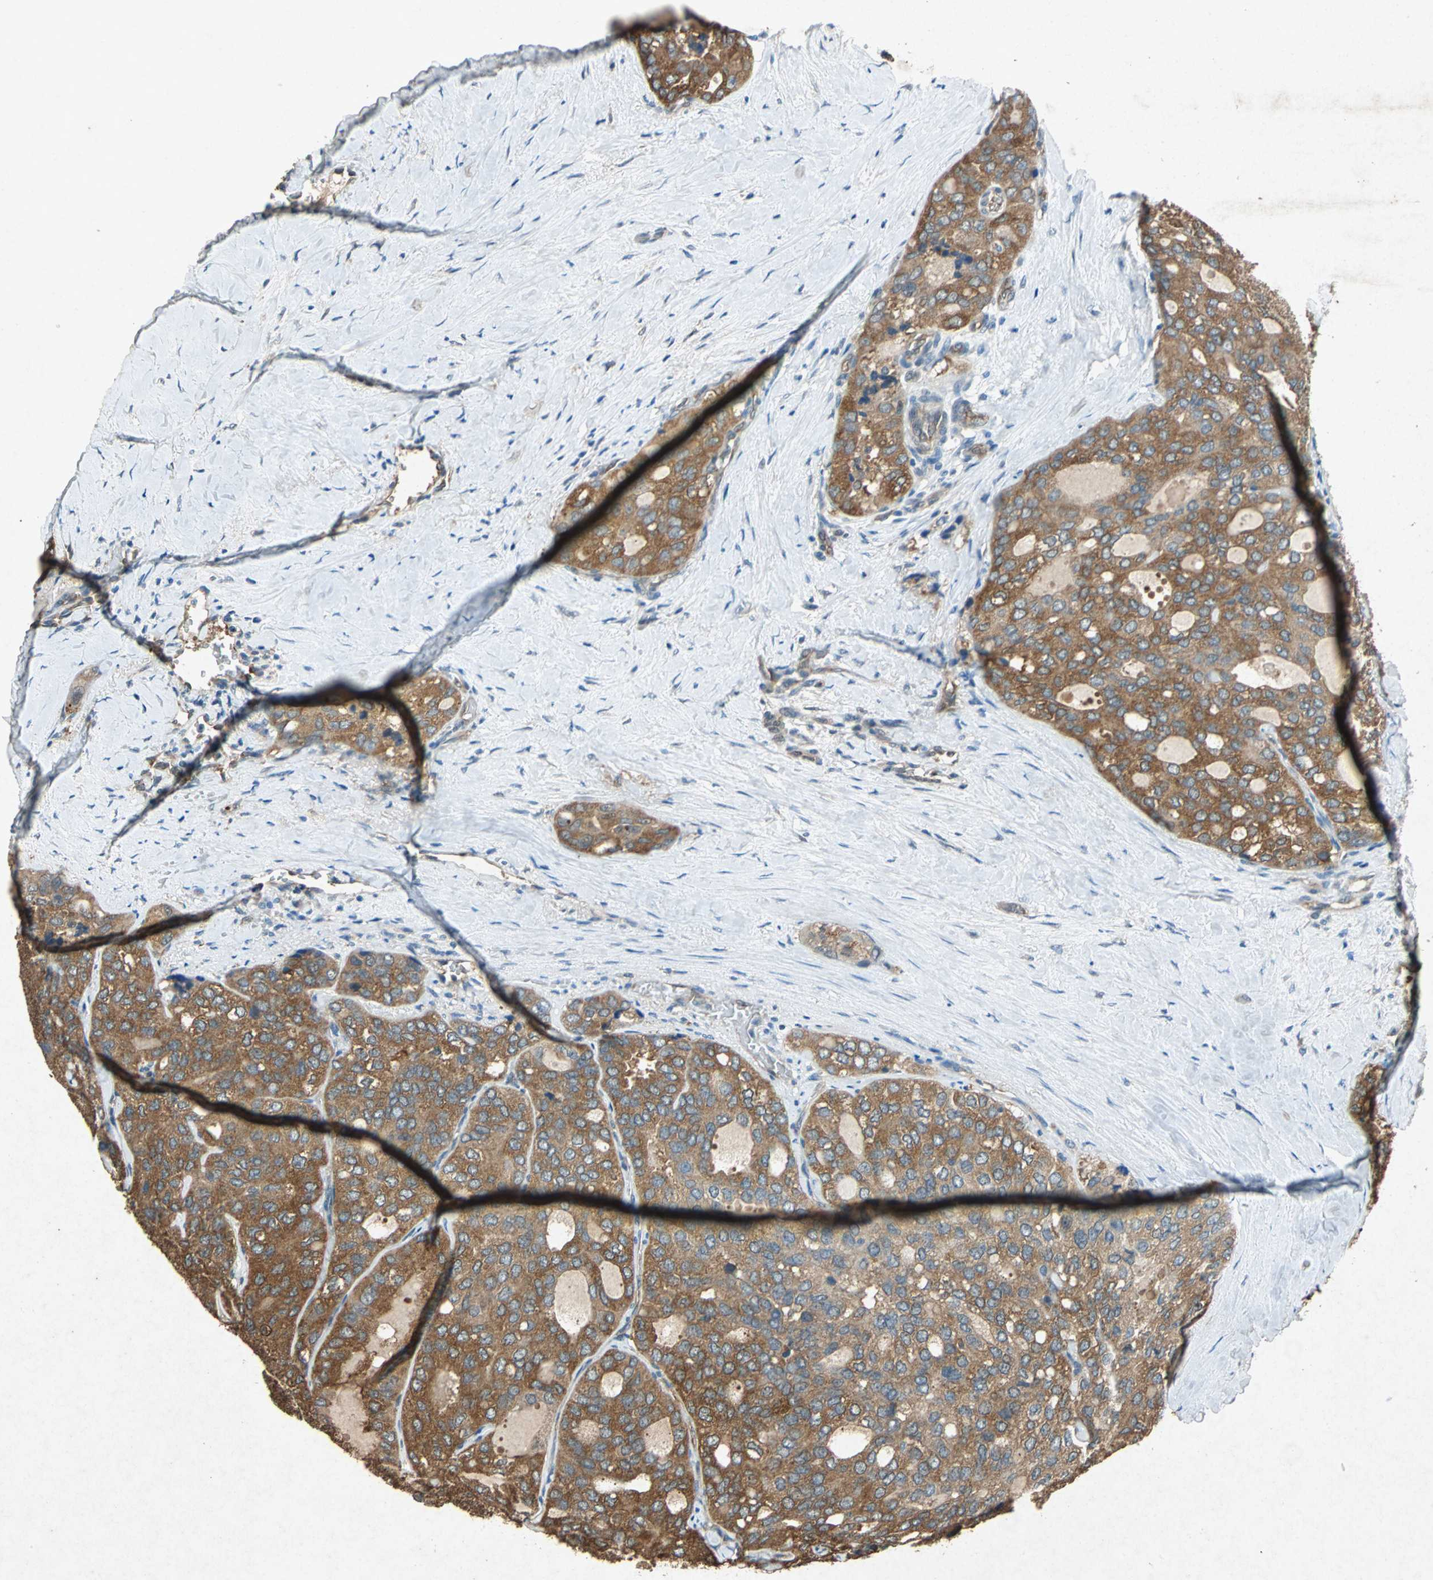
{"staining": {"intensity": "moderate", "quantity": ">75%", "location": "cytoplasmic/membranous"}, "tissue": "thyroid cancer", "cell_type": "Tumor cells", "image_type": "cancer", "snomed": [{"axis": "morphology", "description": "Follicular adenoma carcinoma, NOS"}, {"axis": "topography", "description": "Thyroid gland"}], "caption": "There is medium levels of moderate cytoplasmic/membranous staining in tumor cells of thyroid cancer, as demonstrated by immunohistochemical staining (brown color).", "gene": "HSP90AB1", "patient": {"sex": "male", "age": 75}}